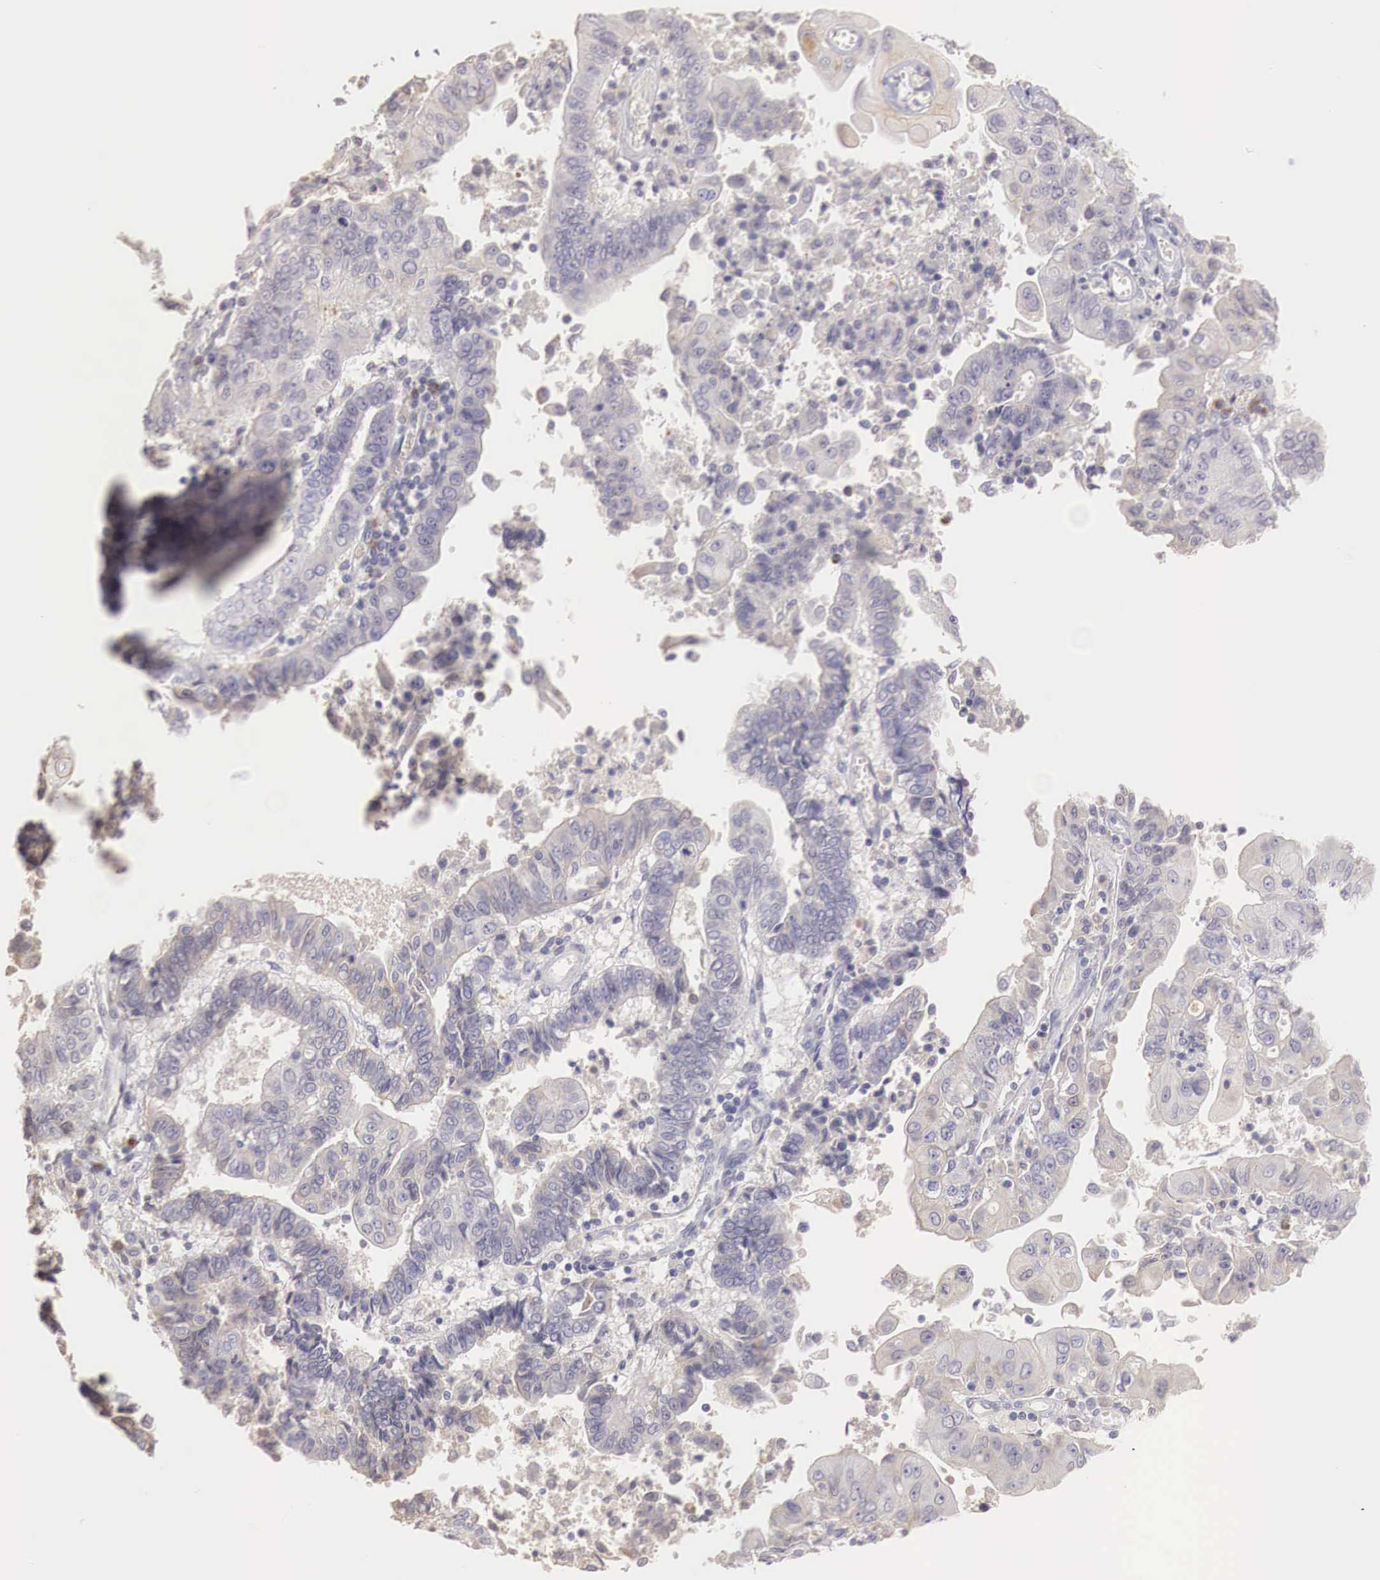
{"staining": {"intensity": "weak", "quantity": "<25%", "location": "cytoplasmic/membranous"}, "tissue": "endometrial cancer", "cell_type": "Tumor cells", "image_type": "cancer", "snomed": [{"axis": "morphology", "description": "Adenocarcinoma, NOS"}, {"axis": "topography", "description": "Endometrium"}], "caption": "Immunohistochemical staining of human endometrial cancer reveals no significant positivity in tumor cells.", "gene": "XPNPEP2", "patient": {"sex": "female", "age": 75}}